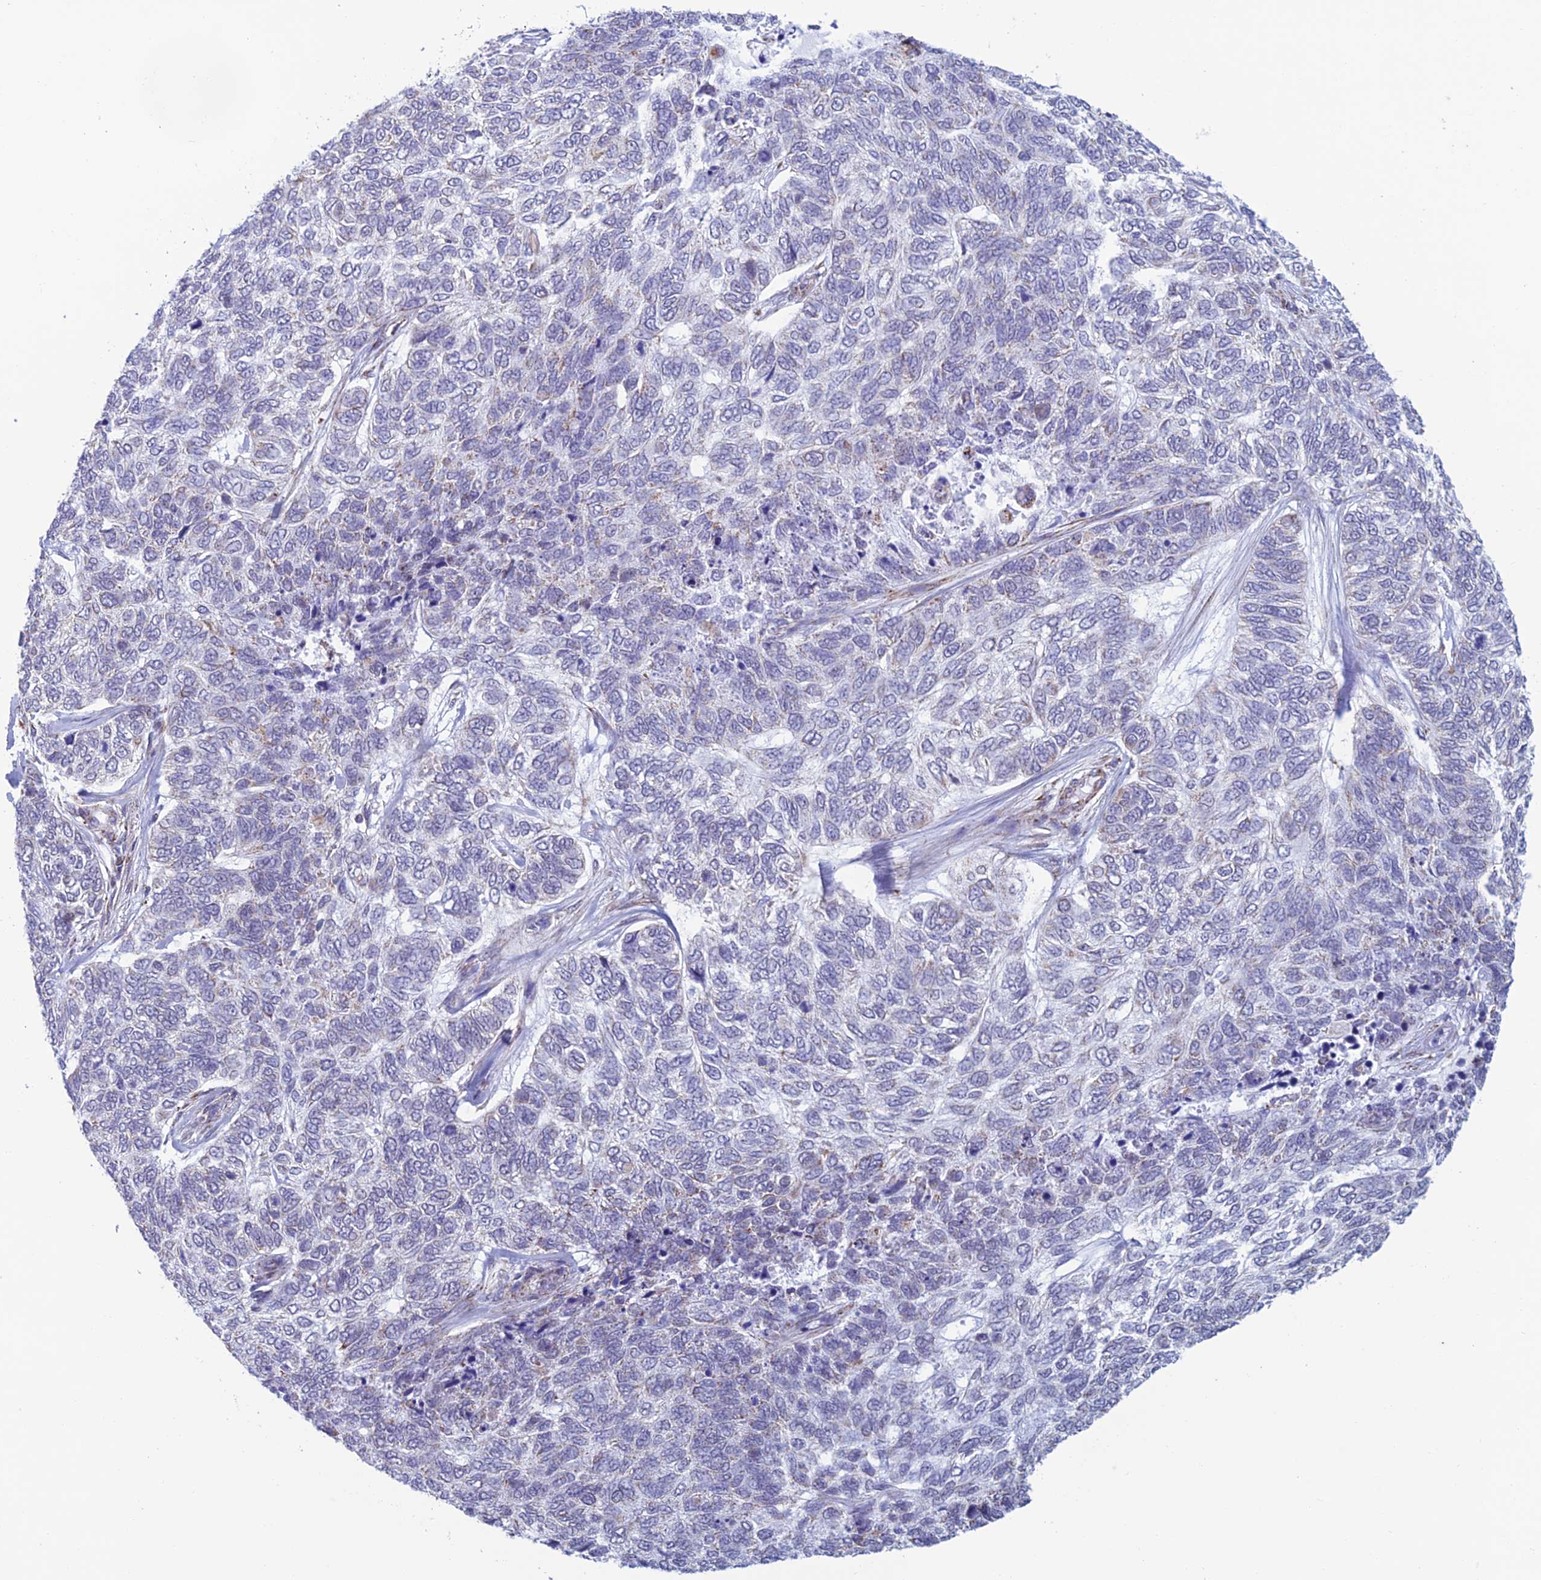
{"staining": {"intensity": "negative", "quantity": "none", "location": "none"}, "tissue": "skin cancer", "cell_type": "Tumor cells", "image_type": "cancer", "snomed": [{"axis": "morphology", "description": "Basal cell carcinoma"}, {"axis": "topography", "description": "Skin"}], "caption": "Protein analysis of skin cancer (basal cell carcinoma) demonstrates no significant staining in tumor cells. (IHC, brightfield microscopy, high magnification).", "gene": "ZNG1B", "patient": {"sex": "female", "age": 65}}